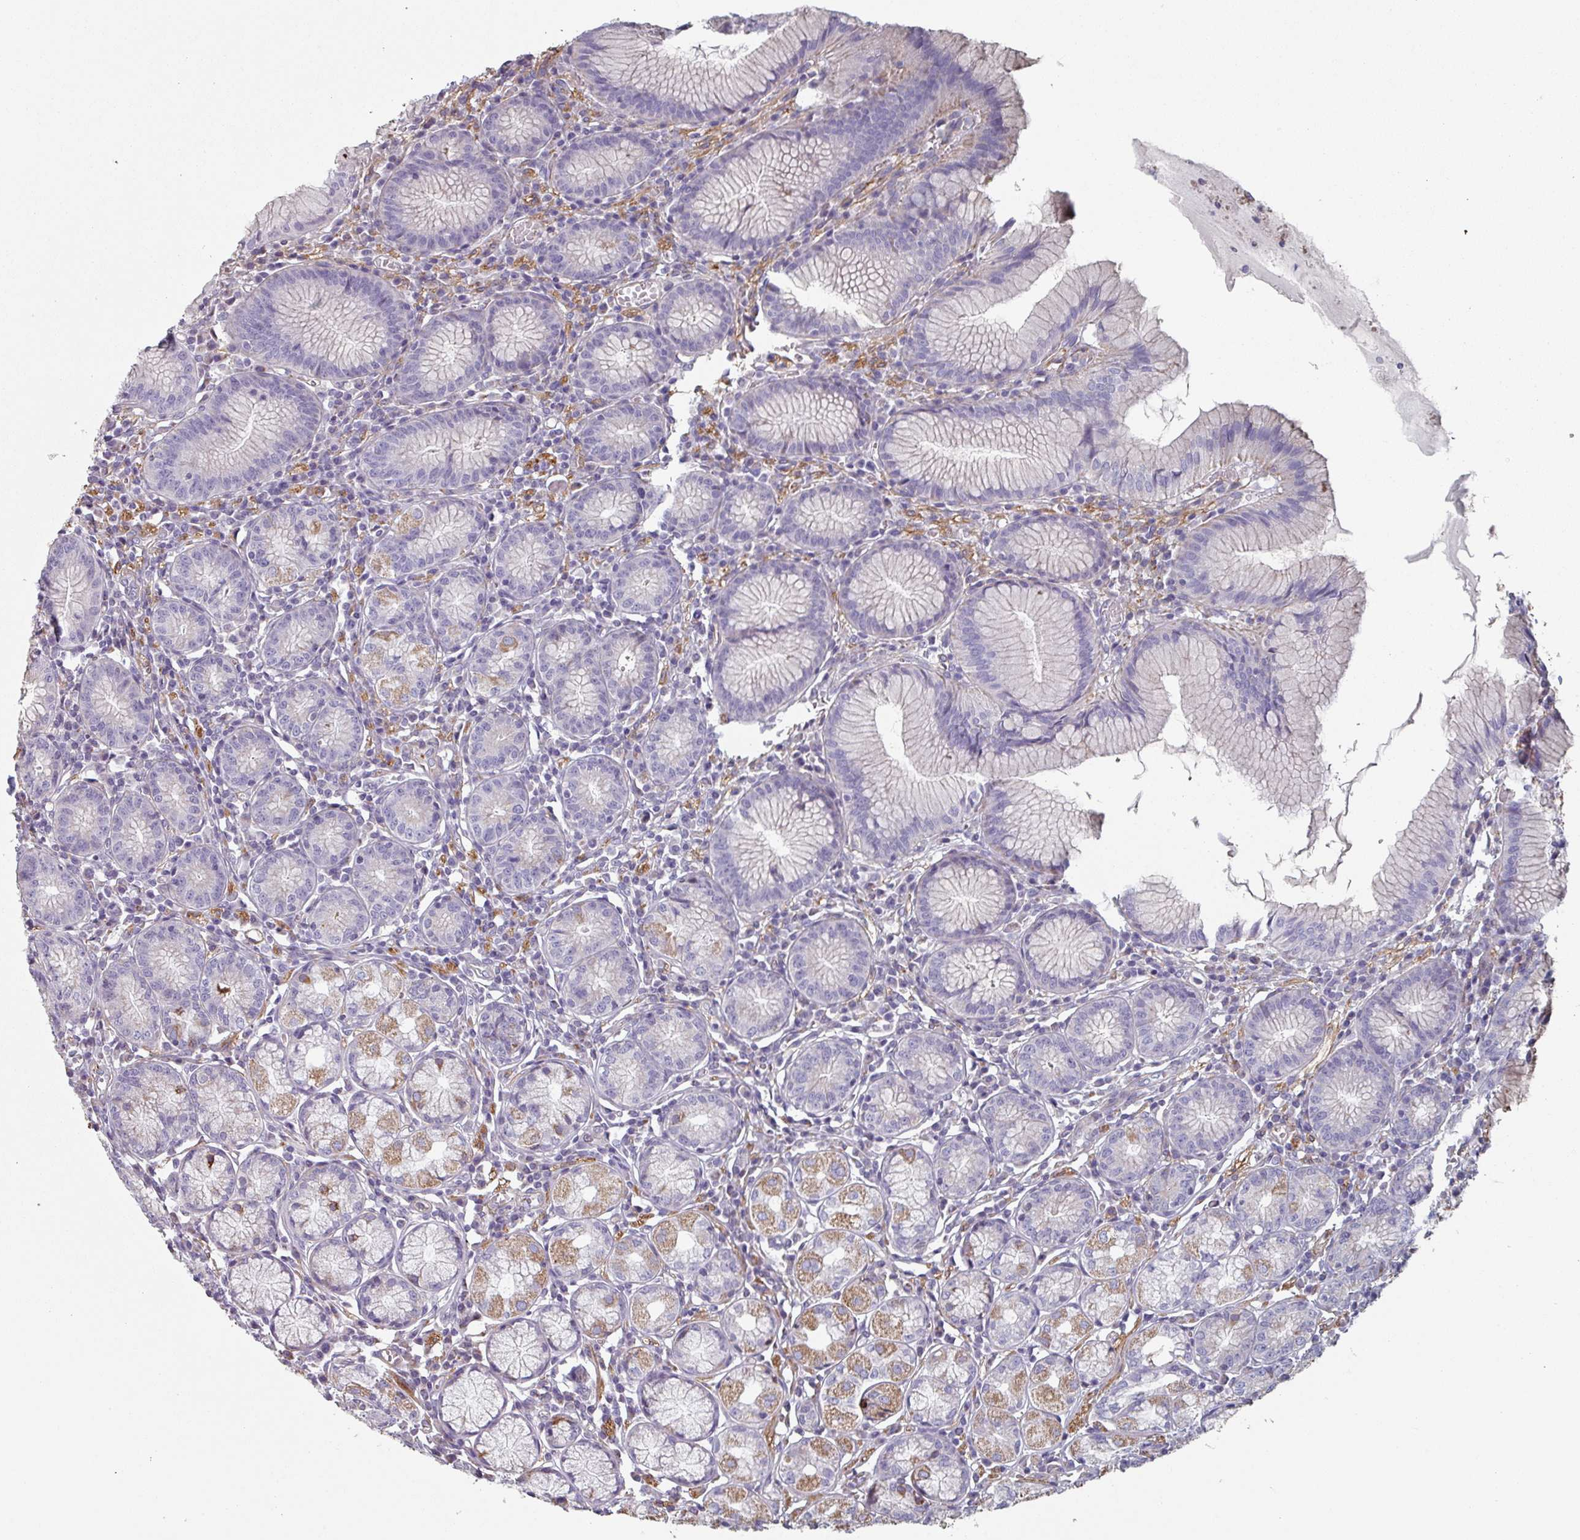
{"staining": {"intensity": "strong", "quantity": "<25%", "location": "cytoplasmic/membranous"}, "tissue": "stomach", "cell_type": "Glandular cells", "image_type": "normal", "snomed": [{"axis": "morphology", "description": "Normal tissue, NOS"}, {"axis": "topography", "description": "Stomach"}], "caption": "Normal stomach shows strong cytoplasmic/membranous staining in approximately <25% of glandular cells Immunohistochemistry (ihc) stains the protein of interest in brown and the nuclei are stained blue..", "gene": "GSTA1", "patient": {"sex": "male", "age": 55}}